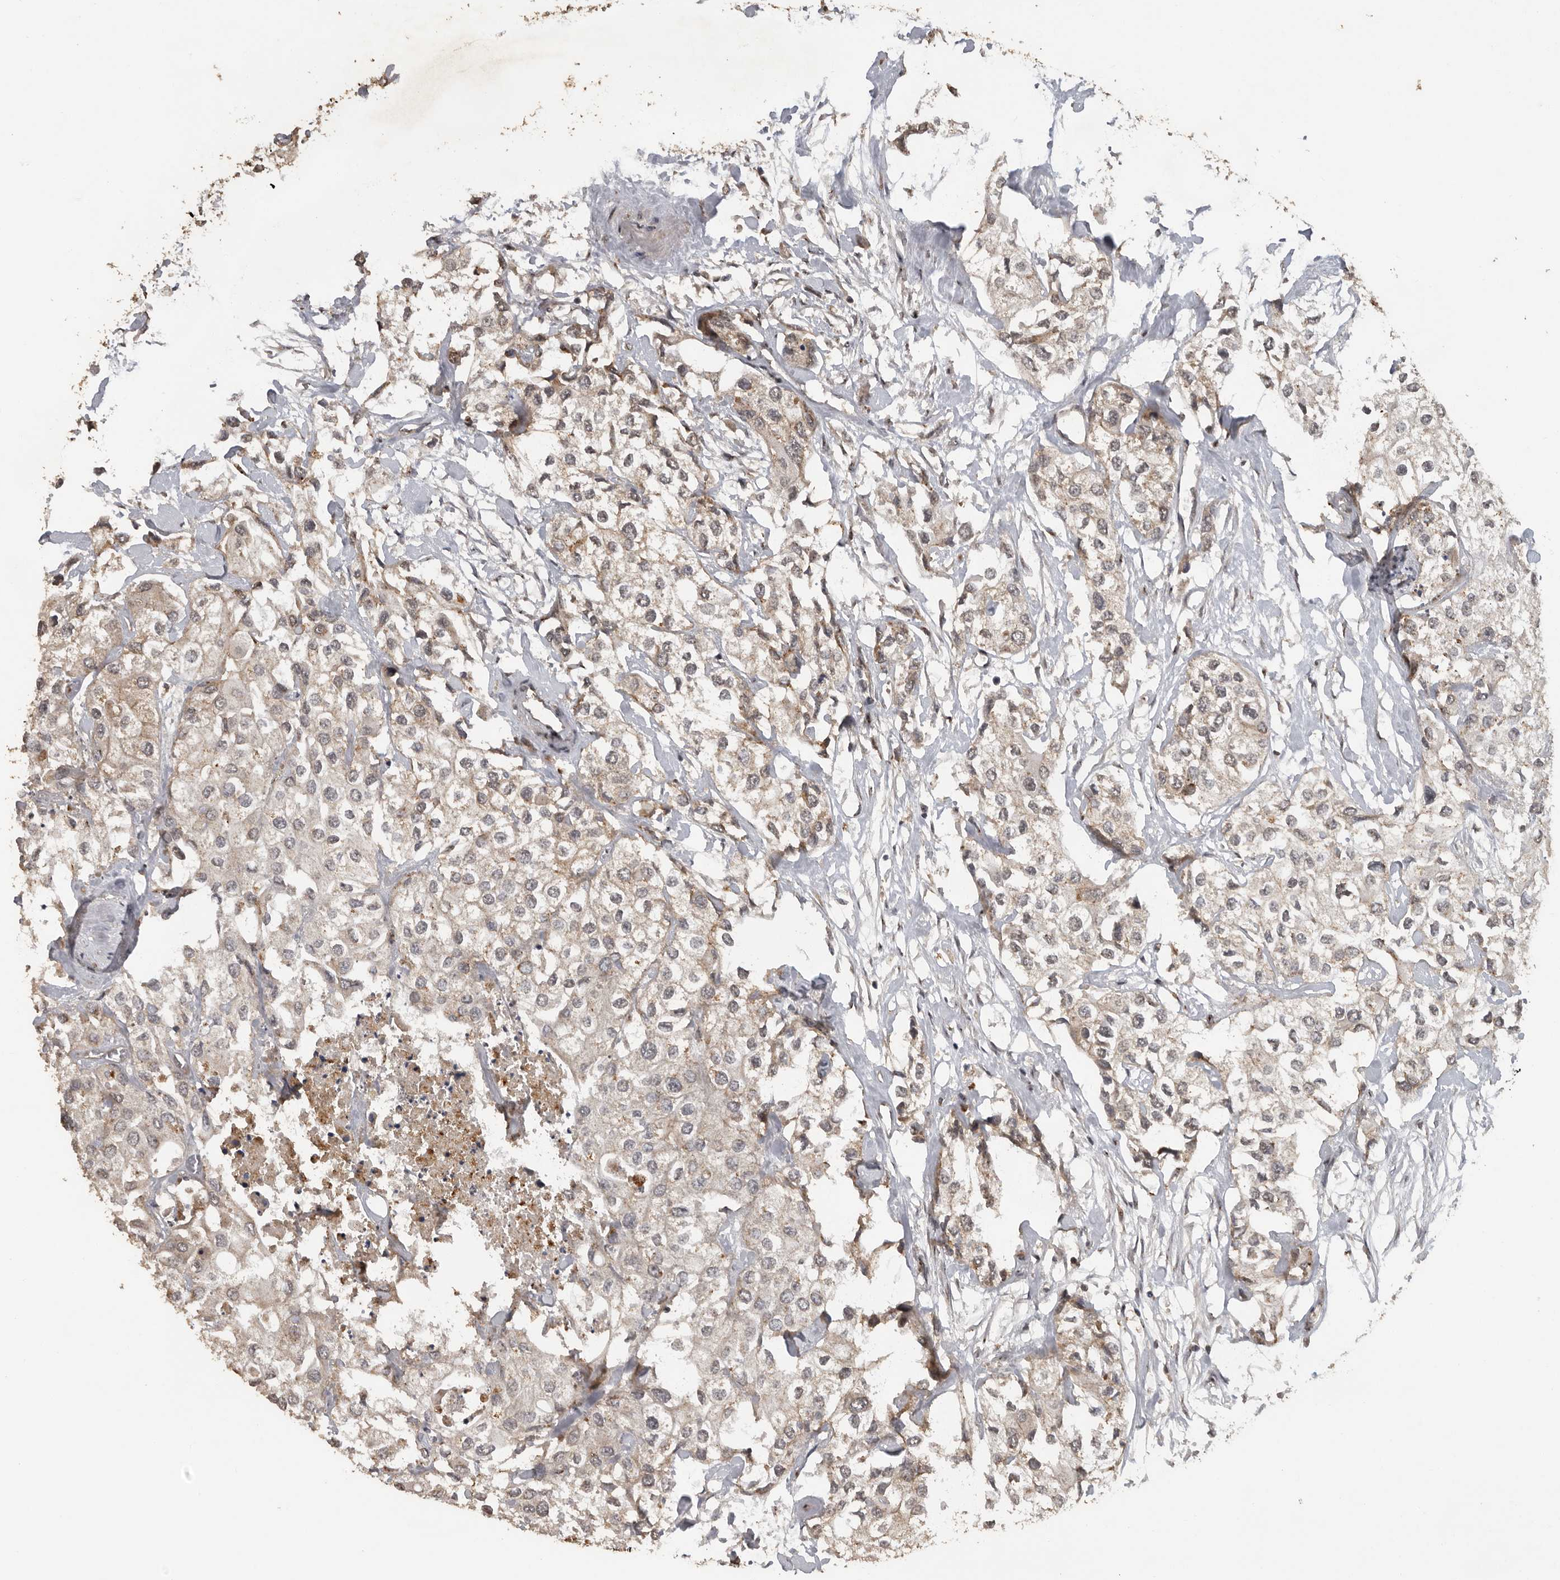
{"staining": {"intensity": "weak", "quantity": ">75%", "location": "cytoplasmic/membranous"}, "tissue": "urothelial cancer", "cell_type": "Tumor cells", "image_type": "cancer", "snomed": [{"axis": "morphology", "description": "Urothelial carcinoma, High grade"}, {"axis": "topography", "description": "Urinary bladder"}], "caption": "Protein staining of urothelial carcinoma (high-grade) tissue reveals weak cytoplasmic/membranous positivity in about >75% of tumor cells.", "gene": "CEP350", "patient": {"sex": "male", "age": 64}}